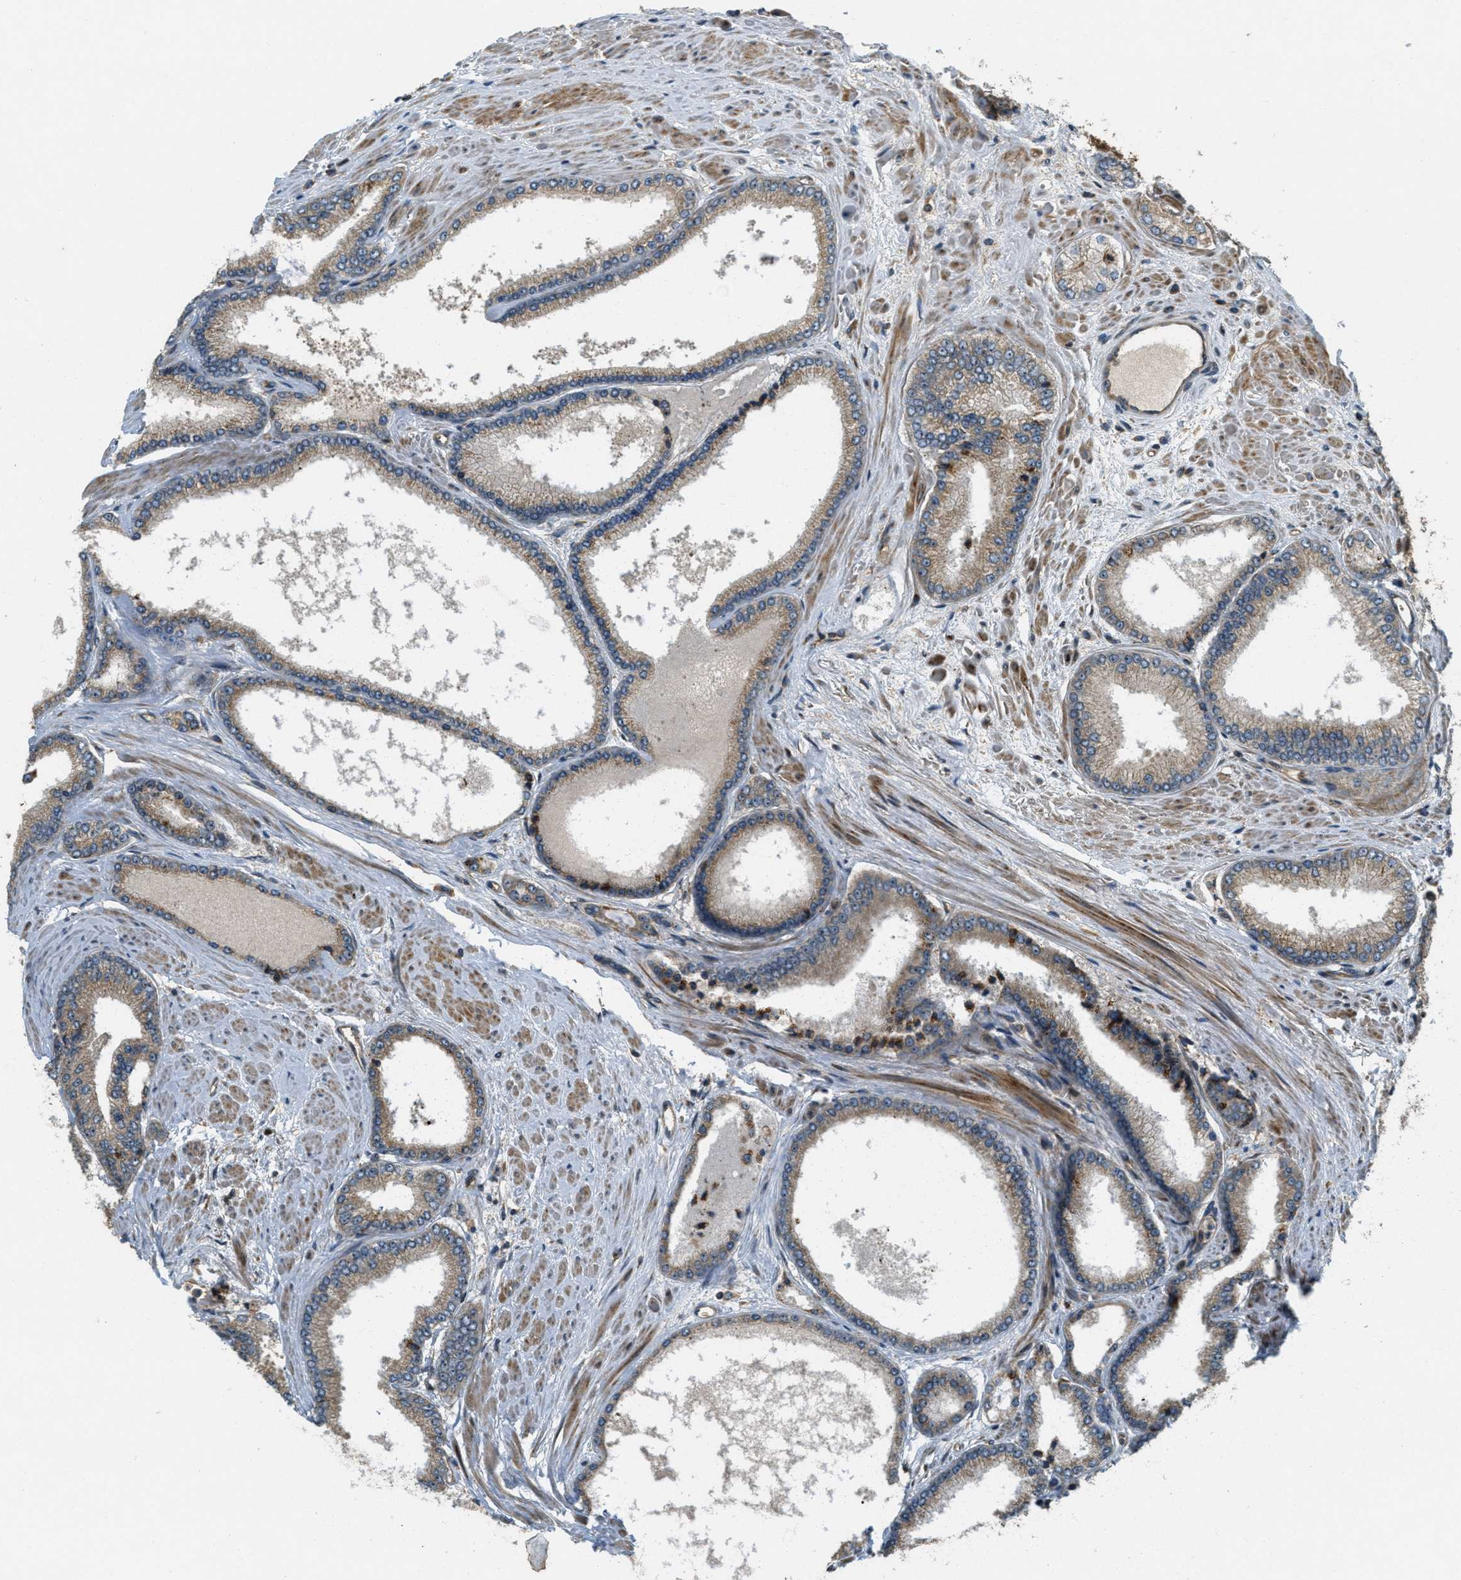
{"staining": {"intensity": "moderate", "quantity": ">75%", "location": "cytoplasmic/membranous"}, "tissue": "prostate cancer", "cell_type": "Tumor cells", "image_type": "cancer", "snomed": [{"axis": "morphology", "description": "Adenocarcinoma, High grade"}, {"axis": "topography", "description": "Prostate"}], "caption": "DAB (3,3'-diaminobenzidine) immunohistochemical staining of human prostate high-grade adenocarcinoma reveals moderate cytoplasmic/membranous protein staining in approximately >75% of tumor cells.", "gene": "LRP12", "patient": {"sex": "male", "age": 61}}